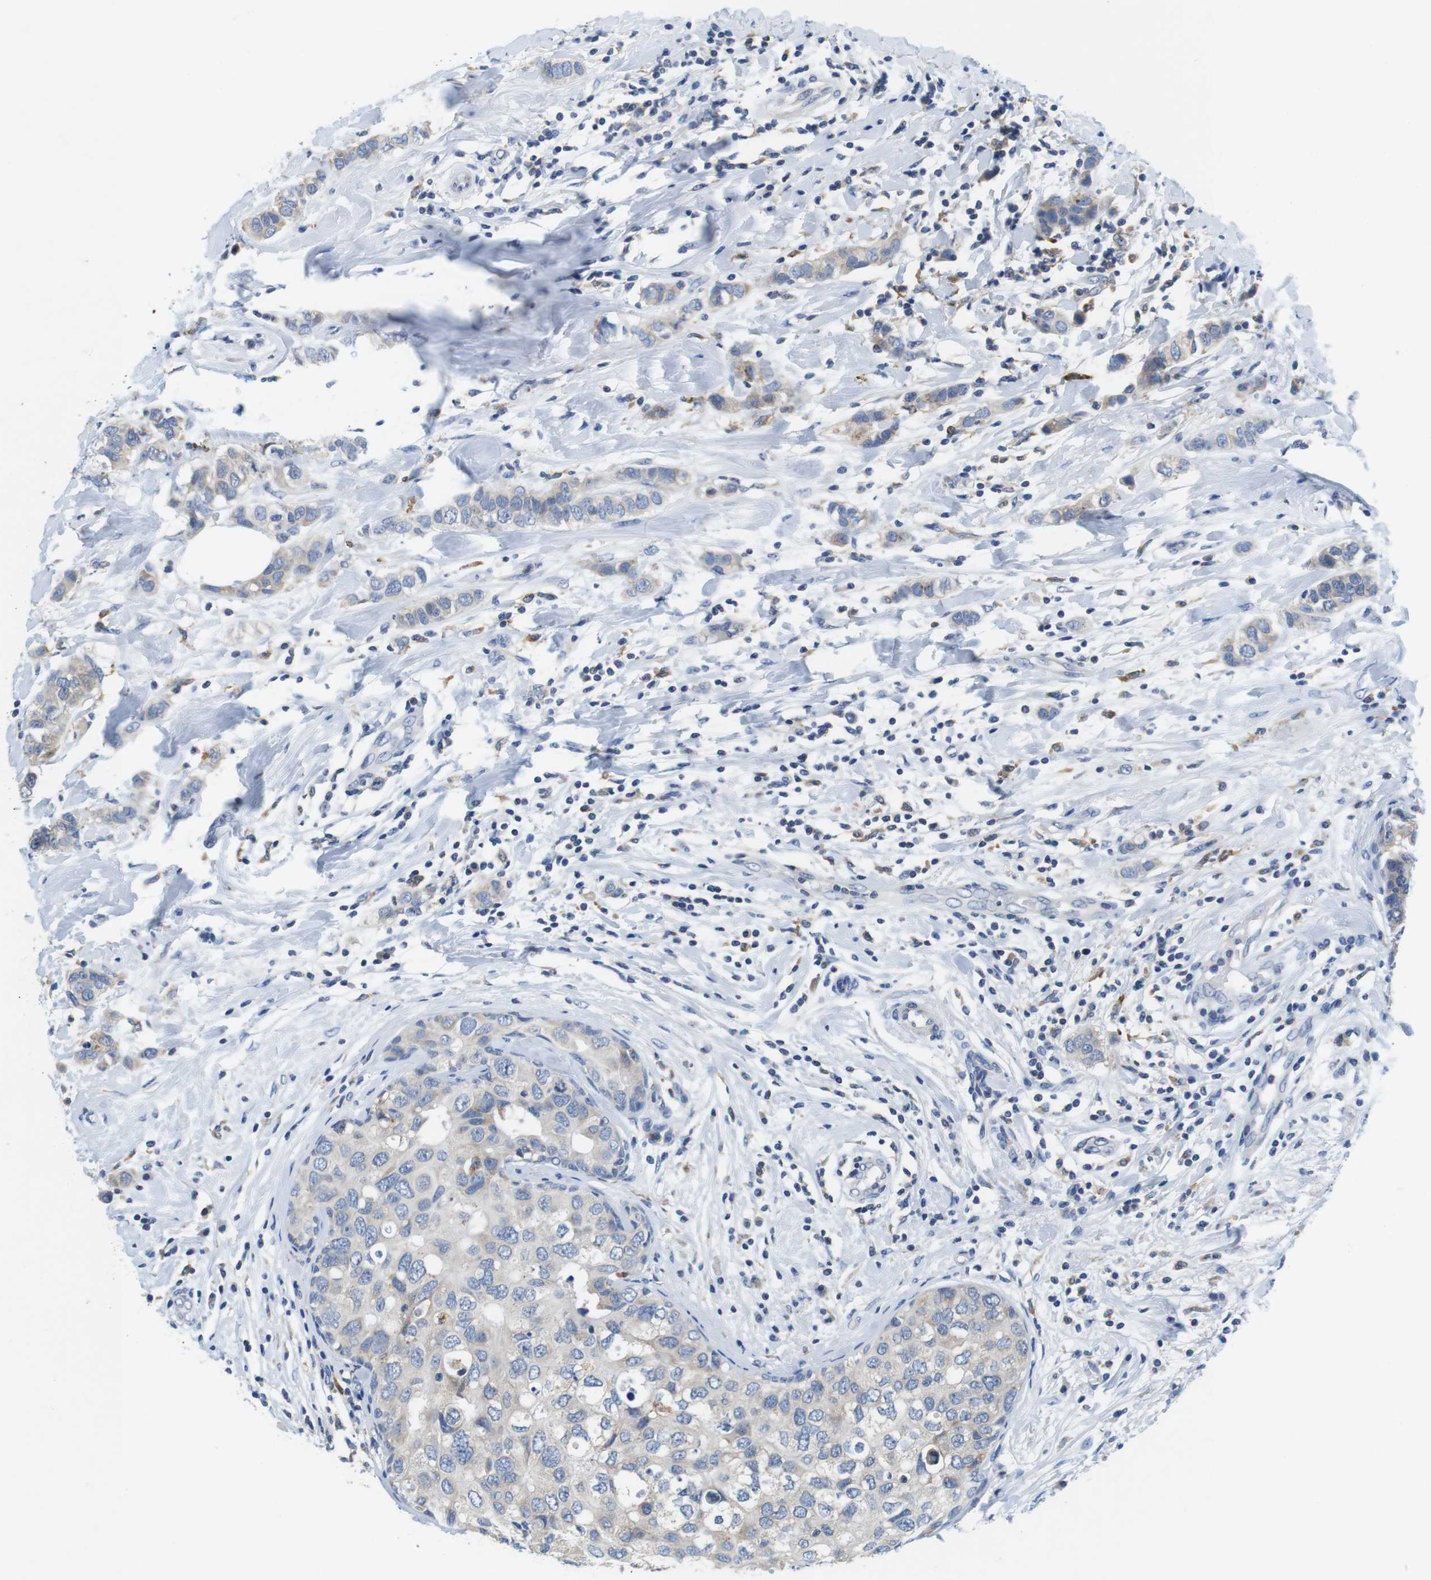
{"staining": {"intensity": "weak", "quantity": "<25%", "location": "cytoplasmic/membranous"}, "tissue": "breast cancer", "cell_type": "Tumor cells", "image_type": "cancer", "snomed": [{"axis": "morphology", "description": "Duct carcinoma"}, {"axis": "topography", "description": "Breast"}], "caption": "Tumor cells show no significant staining in breast cancer. Nuclei are stained in blue.", "gene": "CNGA2", "patient": {"sex": "female", "age": 50}}